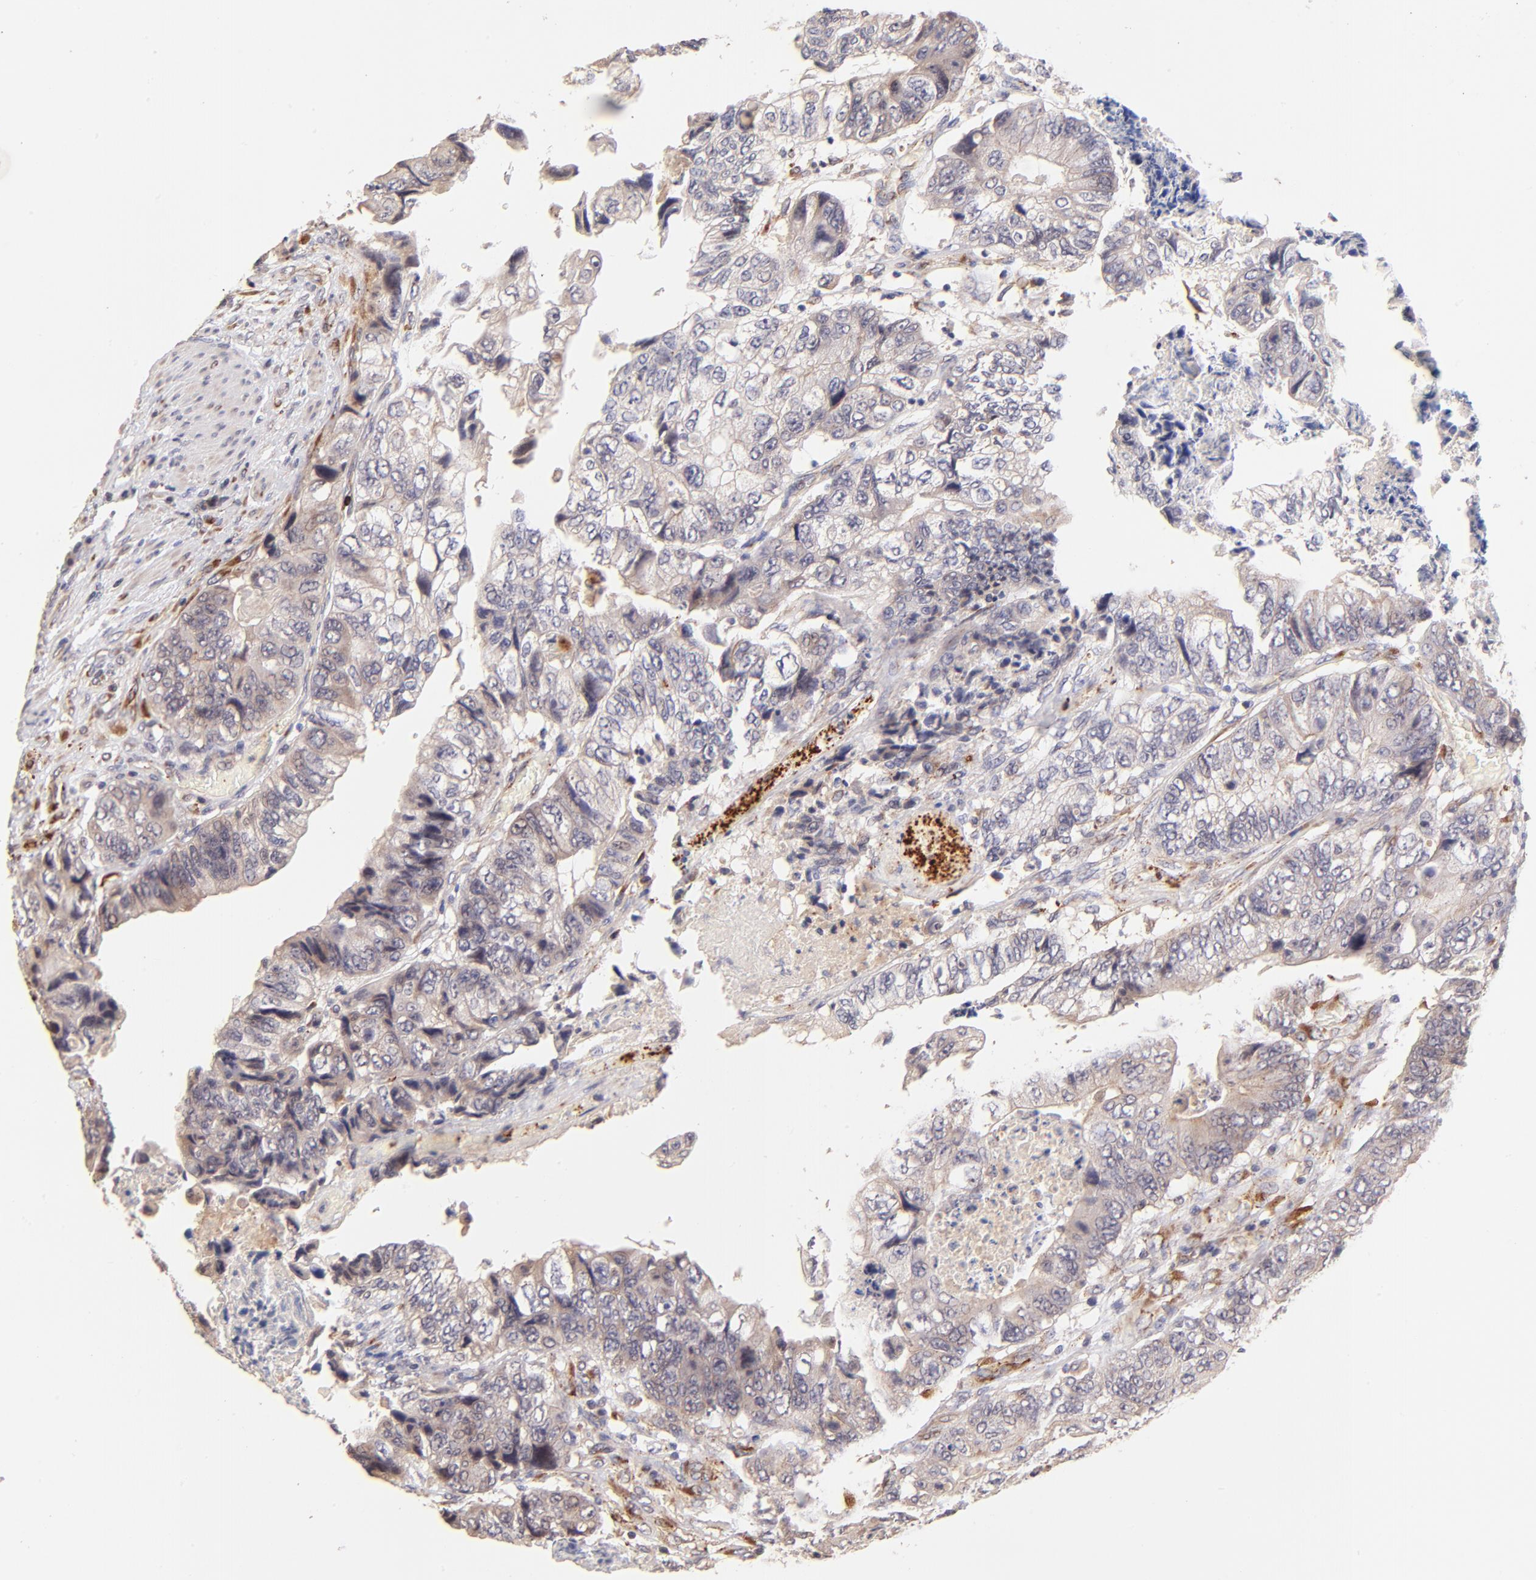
{"staining": {"intensity": "weak", "quantity": "<25%", "location": "cytoplasmic/membranous"}, "tissue": "colorectal cancer", "cell_type": "Tumor cells", "image_type": "cancer", "snomed": [{"axis": "morphology", "description": "Adenocarcinoma, NOS"}, {"axis": "topography", "description": "Rectum"}], "caption": "The IHC micrograph has no significant positivity in tumor cells of colorectal cancer (adenocarcinoma) tissue.", "gene": "SPARC", "patient": {"sex": "female", "age": 82}}